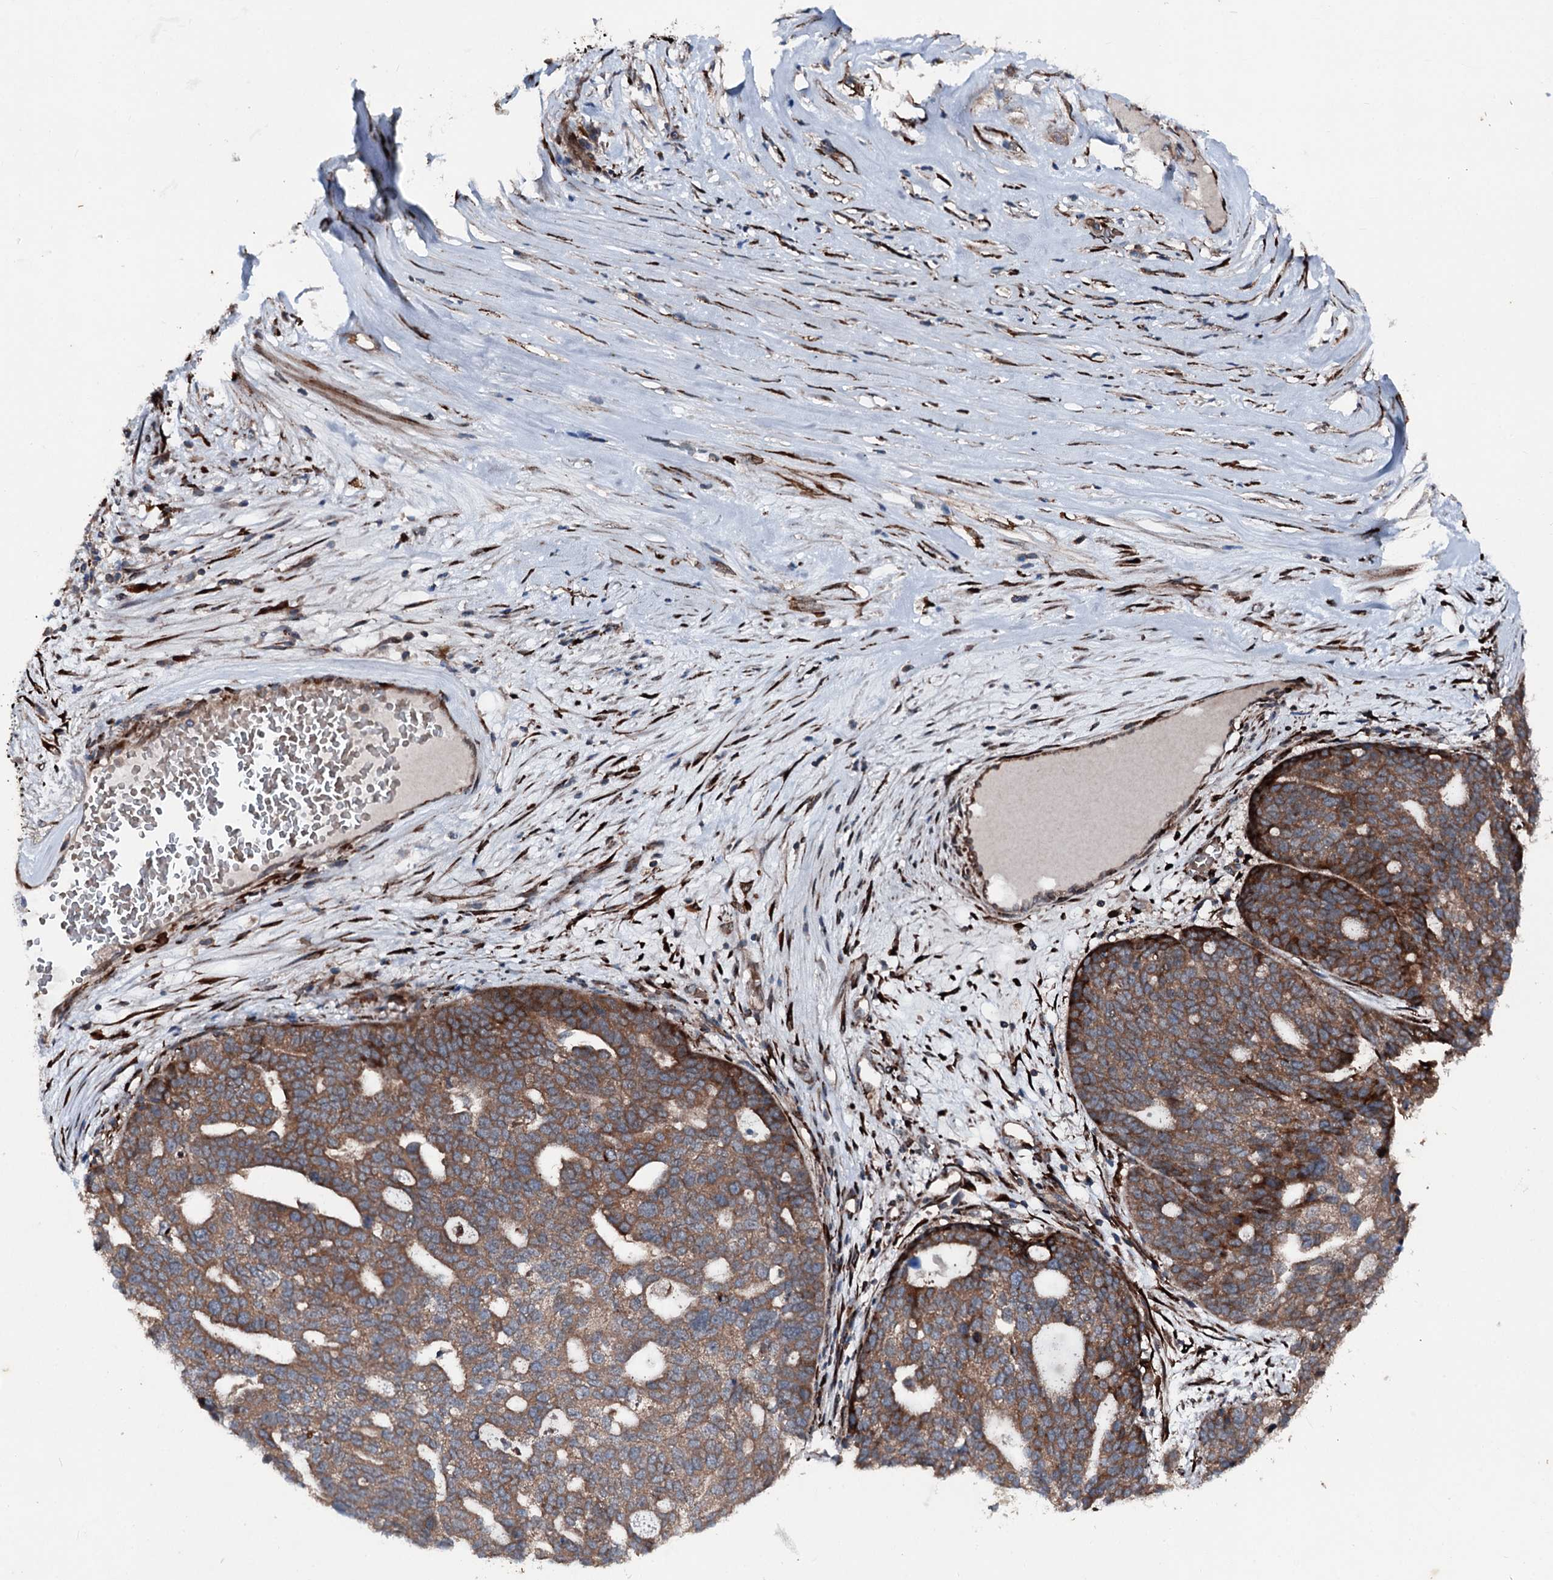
{"staining": {"intensity": "moderate", "quantity": ">75%", "location": "cytoplasmic/membranous"}, "tissue": "ovarian cancer", "cell_type": "Tumor cells", "image_type": "cancer", "snomed": [{"axis": "morphology", "description": "Cystadenocarcinoma, serous, NOS"}, {"axis": "topography", "description": "Ovary"}], "caption": "Protein expression analysis of ovarian serous cystadenocarcinoma displays moderate cytoplasmic/membranous expression in approximately >75% of tumor cells. The staining was performed using DAB, with brown indicating positive protein expression. Nuclei are stained blue with hematoxylin.", "gene": "DDIAS", "patient": {"sex": "female", "age": 59}}